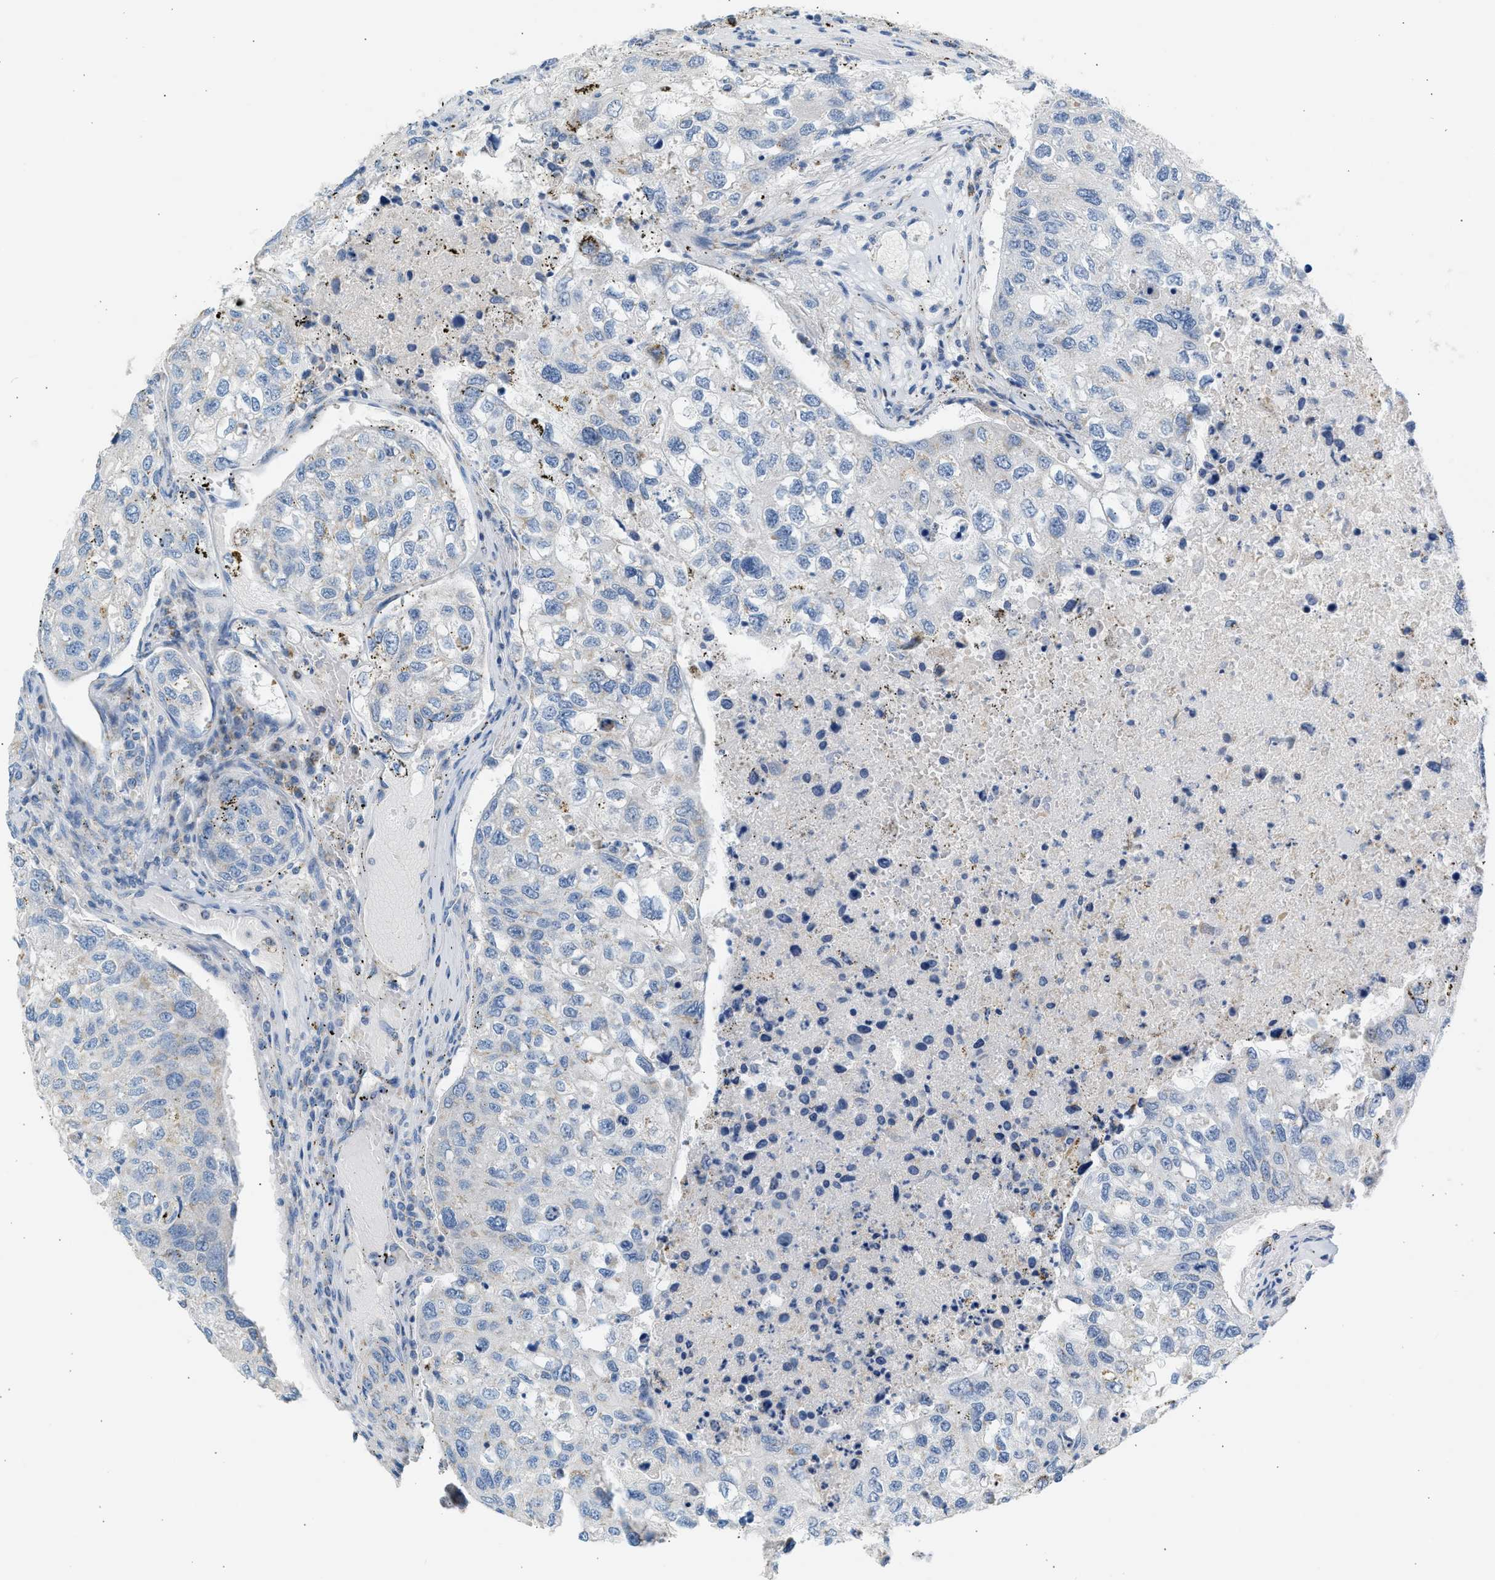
{"staining": {"intensity": "moderate", "quantity": "<25%", "location": "cytoplasmic/membranous"}, "tissue": "urothelial cancer", "cell_type": "Tumor cells", "image_type": "cancer", "snomed": [{"axis": "morphology", "description": "Urothelial carcinoma, High grade"}, {"axis": "topography", "description": "Lymph node"}, {"axis": "topography", "description": "Urinary bladder"}], "caption": "Immunohistochemistry (IHC) (DAB (3,3'-diaminobenzidine)) staining of human urothelial carcinoma (high-grade) exhibits moderate cytoplasmic/membranous protein expression in about <25% of tumor cells.", "gene": "NDUFS8", "patient": {"sex": "male", "age": 51}}